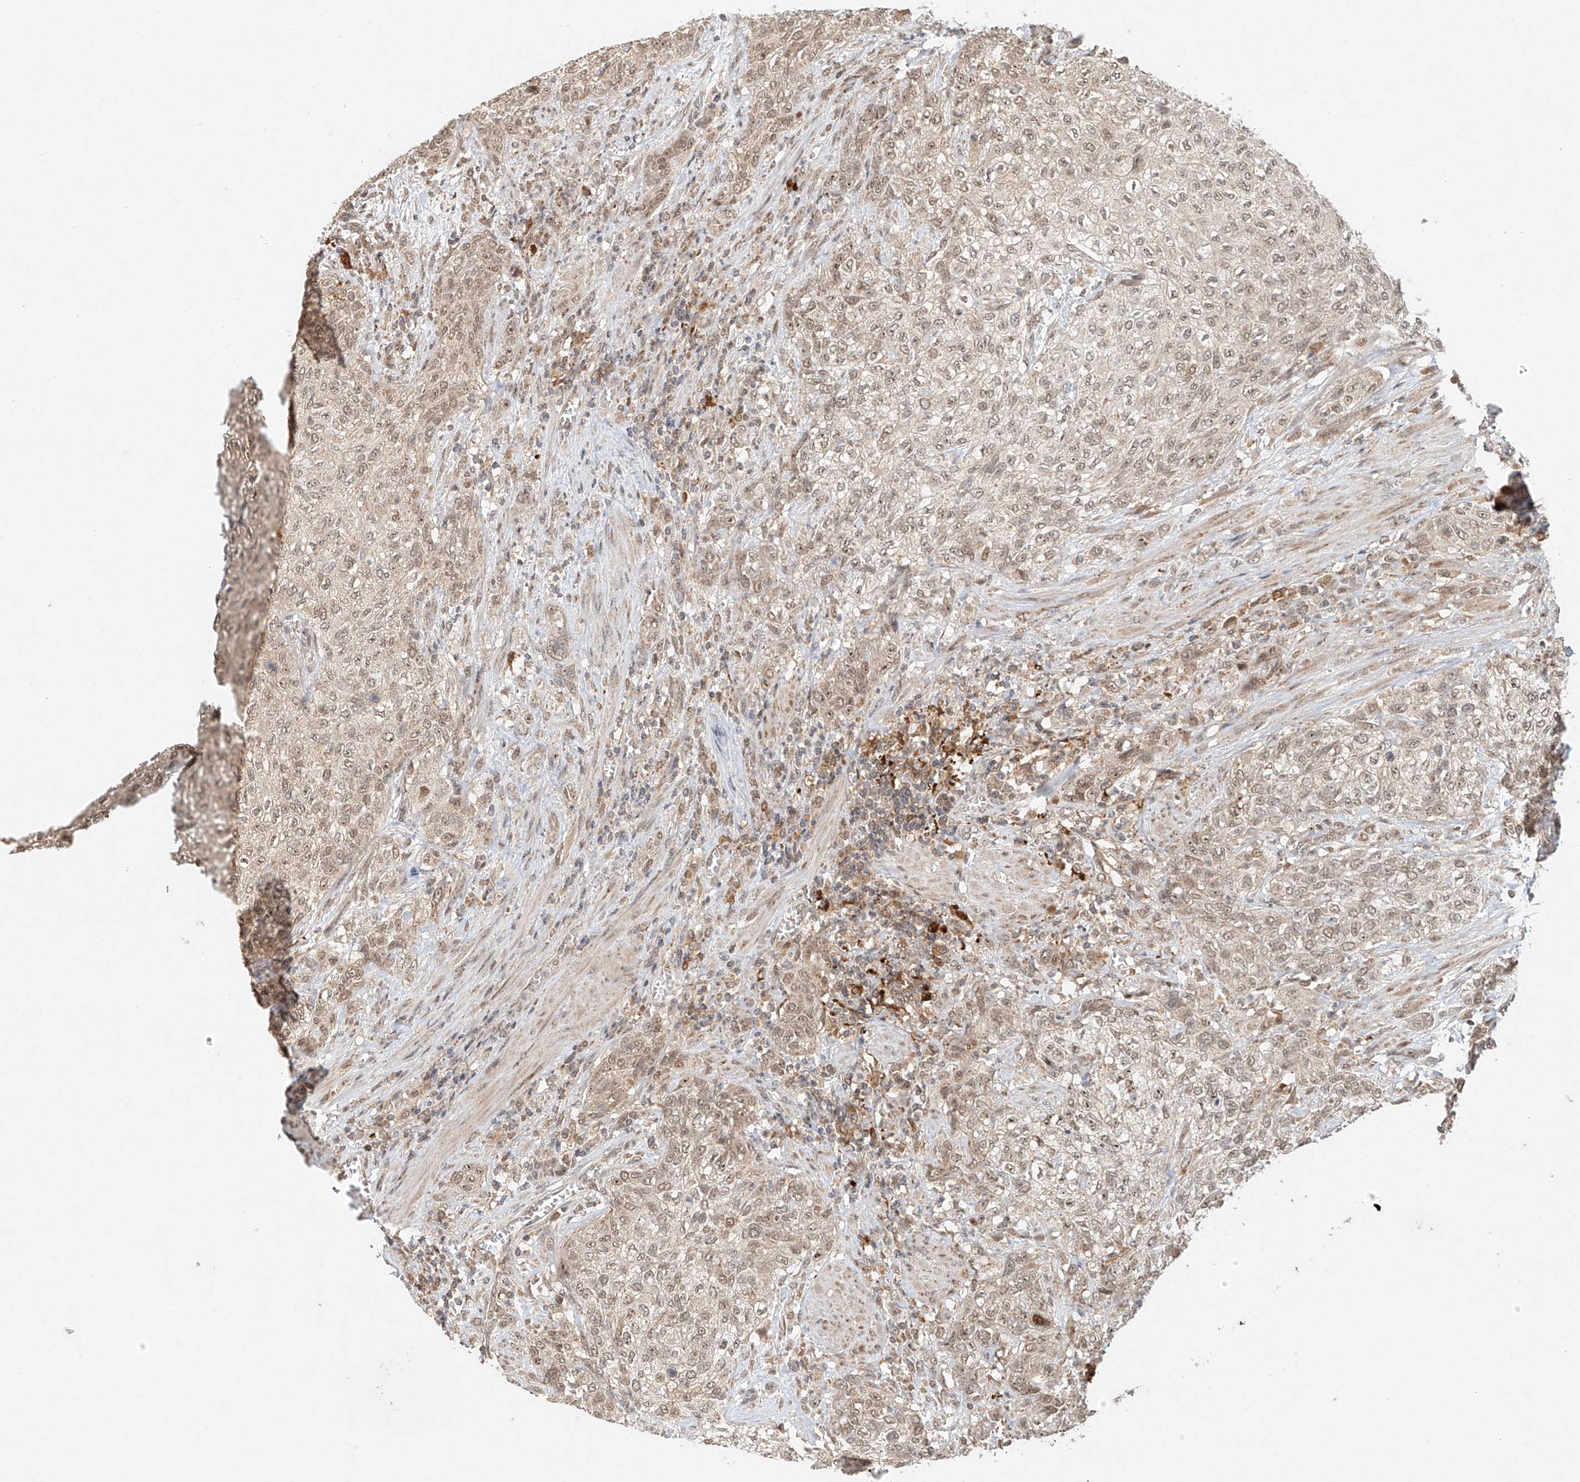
{"staining": {"intensity": "weak", "quantity": "<25%", "location": "nuclear"}, "tissue": "urothelial cancer", "cell_type": "Tumor cells", "image_type": "cancer", "snomed": [{"axis": "morphology", "description": "Urothelial carcinoma, High grade"}, {"axis": "topography", "description": "Urinary bladder"}], "caption": "DAB (3,3'-diaminobenzidine) immunohistochemical staining of human high-grade urothelial carcinoma demonstrates no significant expression in tumor cells.", "gene": "SYTL3", "patient": {"sex": "male", "age": 35}}